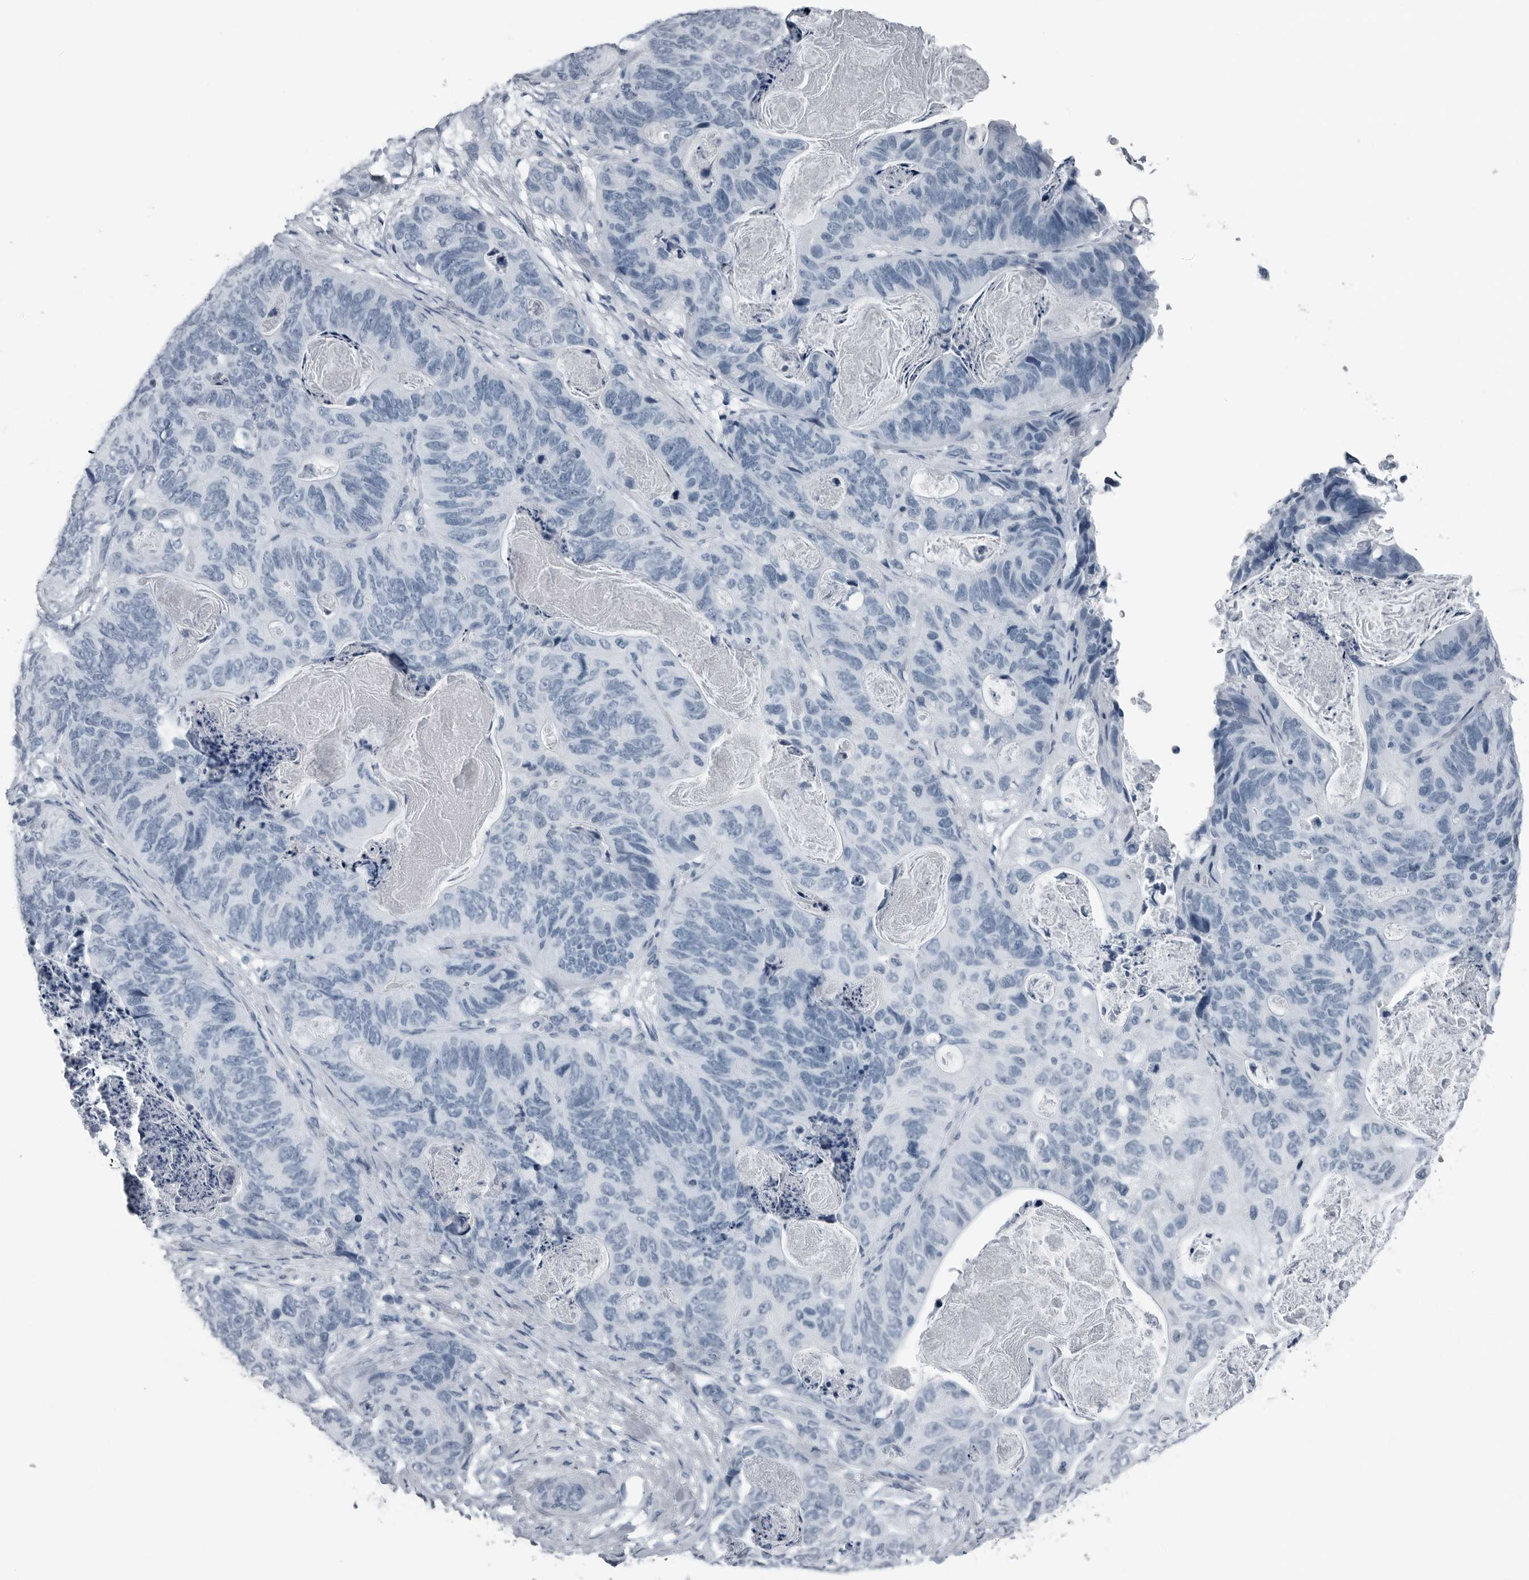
{"staining": {"intensity": "negative", "quantity": "none", "location": "none"}, "tissue": "stomach cancer", "cell_type": "Tumor cells", "image_type": "cancer", "snomed": [{"axis": "morphology", "description": "Normal tissue, NOS"}, {"axis": "morphology", "description": "Adenocarcinoma, NOS"}, {"axis": "topography", "description": "Stomach"}], "caption": "Image shows no protein positivity in tumor cells of adenocarcinoma (stomach) tissue.", "gene": "PRSS1", "patient": {"sex": "female", "age": 89}}